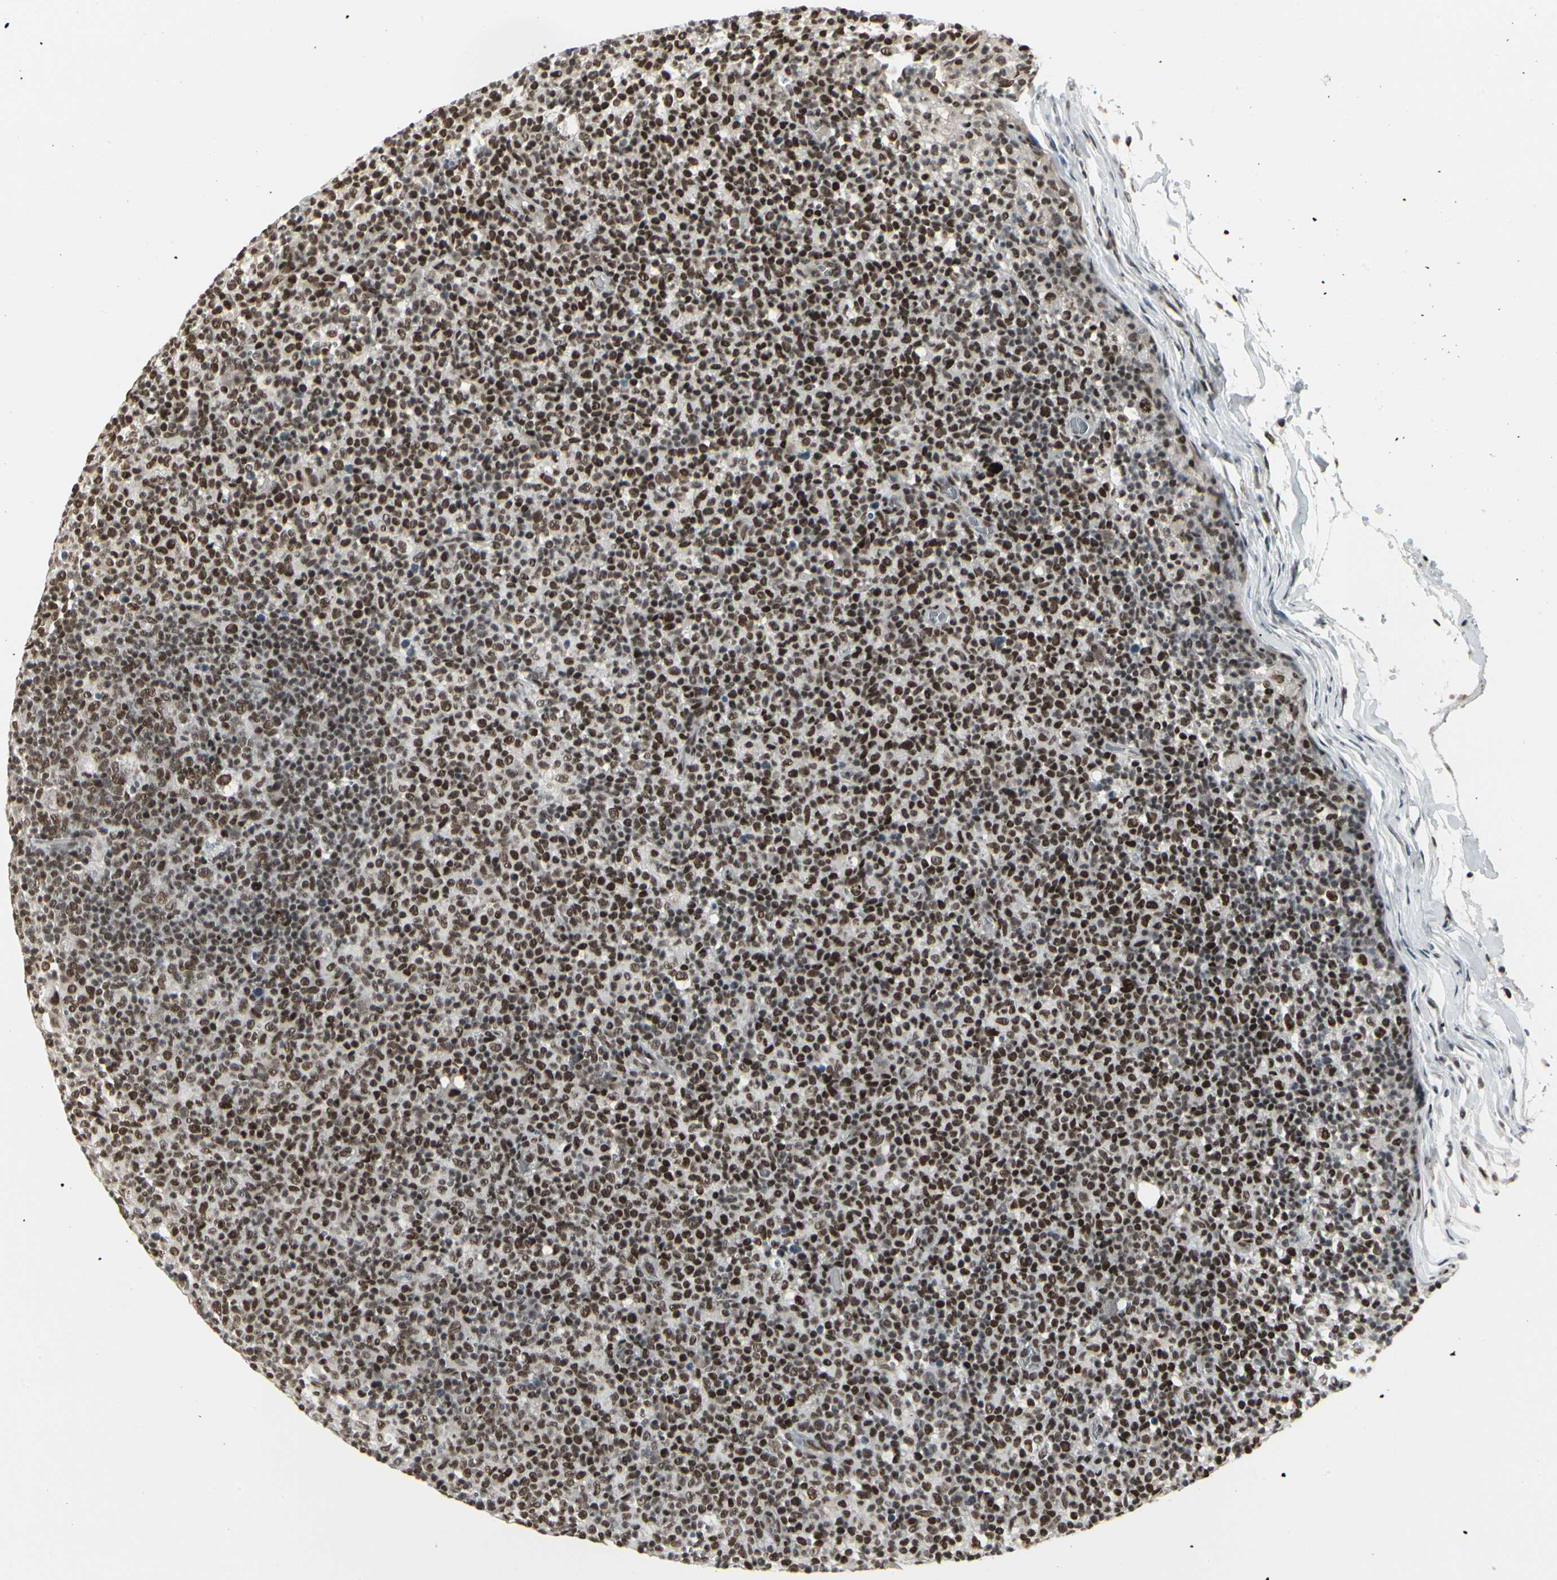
{"staining": {"intensity": "strong", "quantity": ">75%", "location": "nuclear"}, "tissue": "lymph node", "cell_type": "Germinal center cells", "image_type": "normal", "snomed": [{"axis": "morphology", "description": "Normal tissue, NOS"}, {"axis": "morphology", "description": "Inflammation, NOS"}, {"axis": "topography", "description": "Lymph node"}], "caption": "Immunohistochemistry of benign human lymph node displays high levels of strong nuclear staining in about >75% of germinal center cells. Using DAB (3,3'-diaminobenzidine) (brown) and hematoxylin (blue) stains, captured at high magnification using brightfield microscopy.", "gene": "HMG20A", "patient": {"sex": "male", "age": 55}}